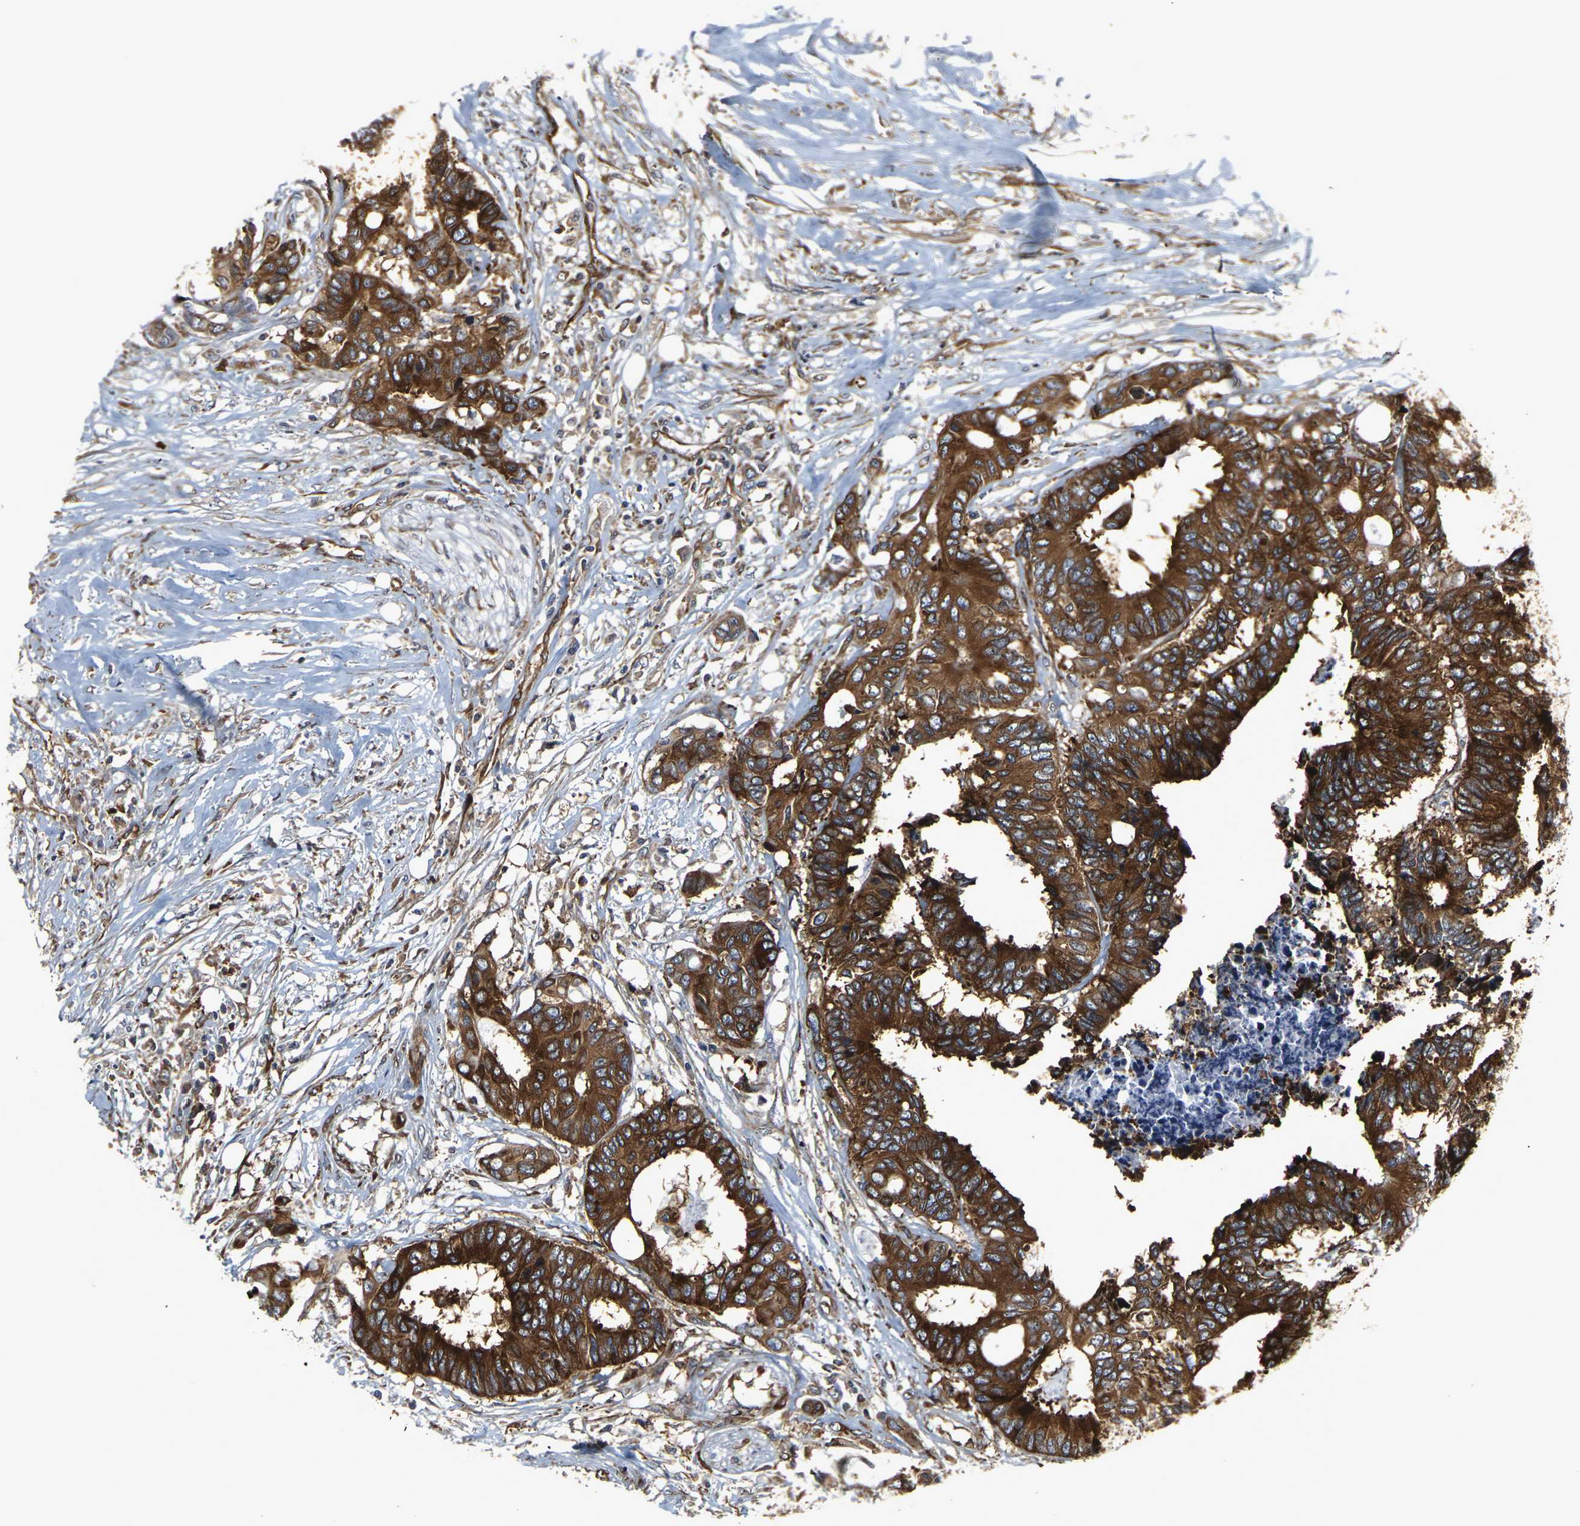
{"staining": {"intensity": "strong", "quantity": ">75%", "location": "cytoplasmic/membranous"}, "tissue": "colorectal cancer", "cell_type": "Tumor cells", "image_type": "cancer", "snomed": [{"axis": "morphology", "description": "Adenocarcinoma, NOS"}, {"axis": "topography", "description": "Rectum"}], "caption": "Protein expression analysis of colorectal adenocarcinoma displays strong cytoplasmic/membranous staining in approximately >75% of tumor cells.", "gene": "MARCHF2", "patient": {"sex": "male", "age": 55}}